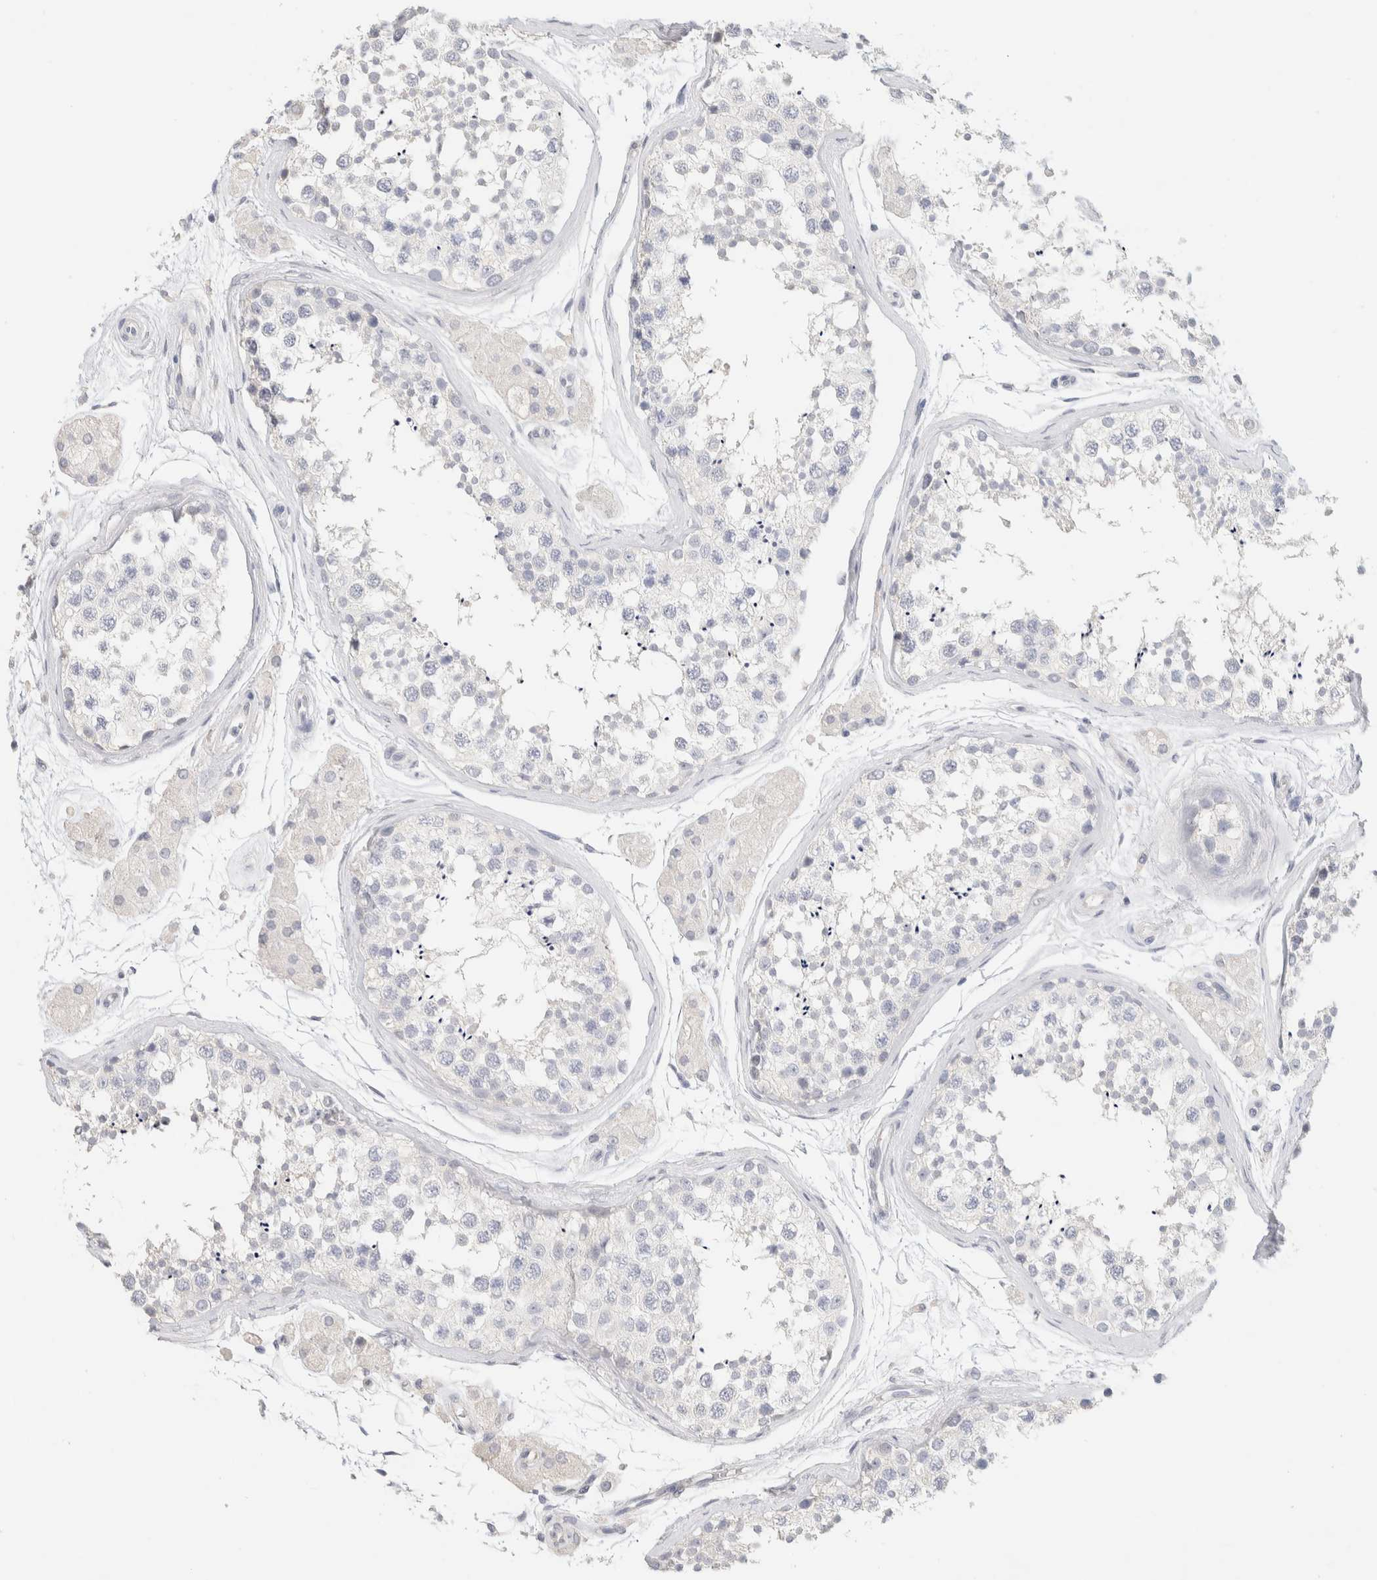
{"staining": {"intensity": "negative", "quantity": "none", "location": "none"}, "tissue": "testis", "cell_type": "Cells in seminiferous ducts", "image_type": "normal", "snomed": [{"axis": "morphology", "description": "Normal tissue, NOS"}, {"axis": "topography", "description": "Testis"}], "caption": "An immunohistochemistry (IHC) histopathology image of benign testis is shown. There is no staining in cells in seminiferous ducts of testis.", "gene": "NEFM", "patient": {"sex": "male", "age": 56}}